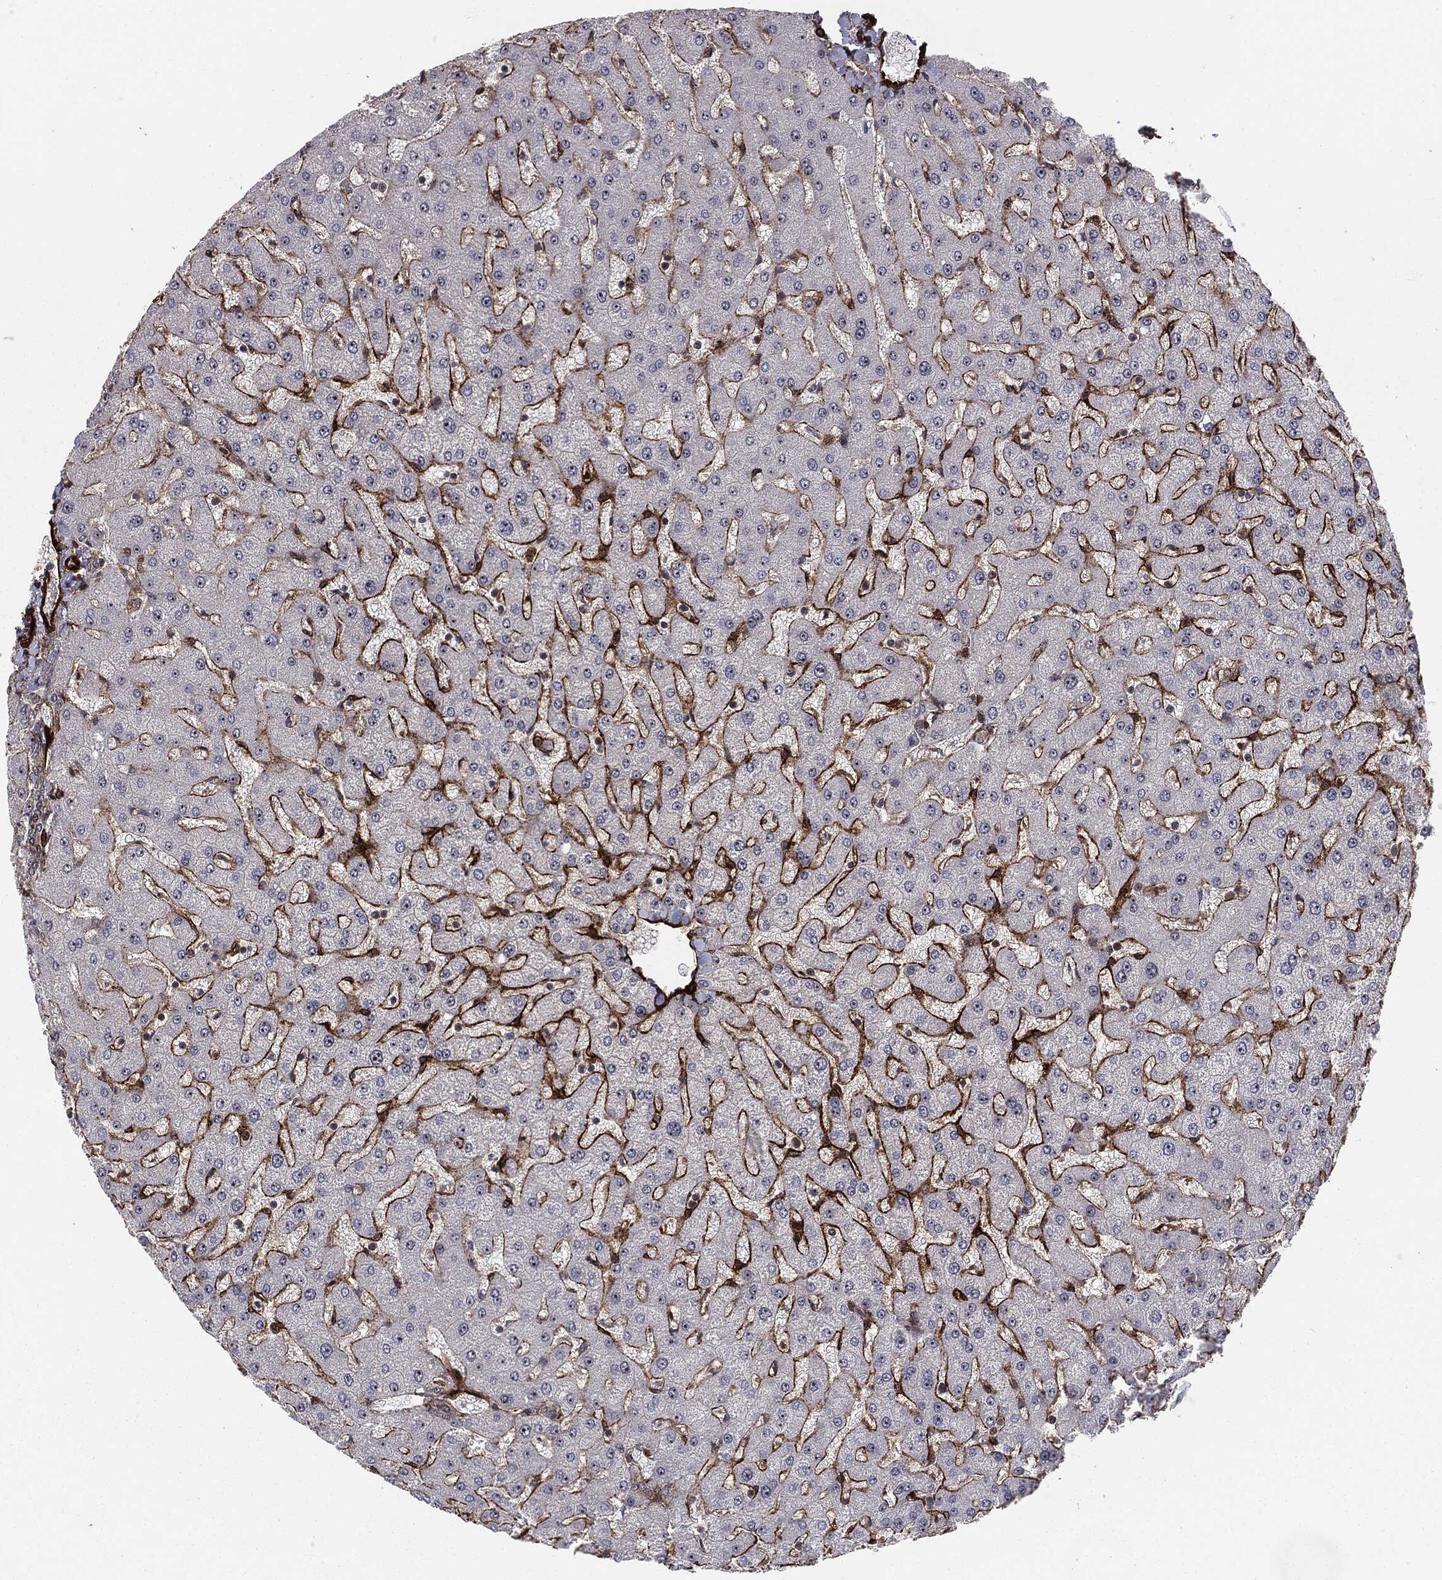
{"staining": {"intensity": "negative", "quantity": "none", "location": "none"}, "tissue": "liver", "cell_type": "Cholangiocytes", "image_type": "normal", "snomed": [{"axis": "morphology", "description": "Normal tissue, NOS"}, {"axis": "topography", "description": "Liver"}], "caption": "There is no significant expression in cholangiocytes of liver. The staining is performed using DAB (3,3'-diaminobenzidine) brown chromogen with nuclei counter-stained in using hematoxylin.", "gene": "PTEN", "patient": {"sex": "female", "age": 50}}